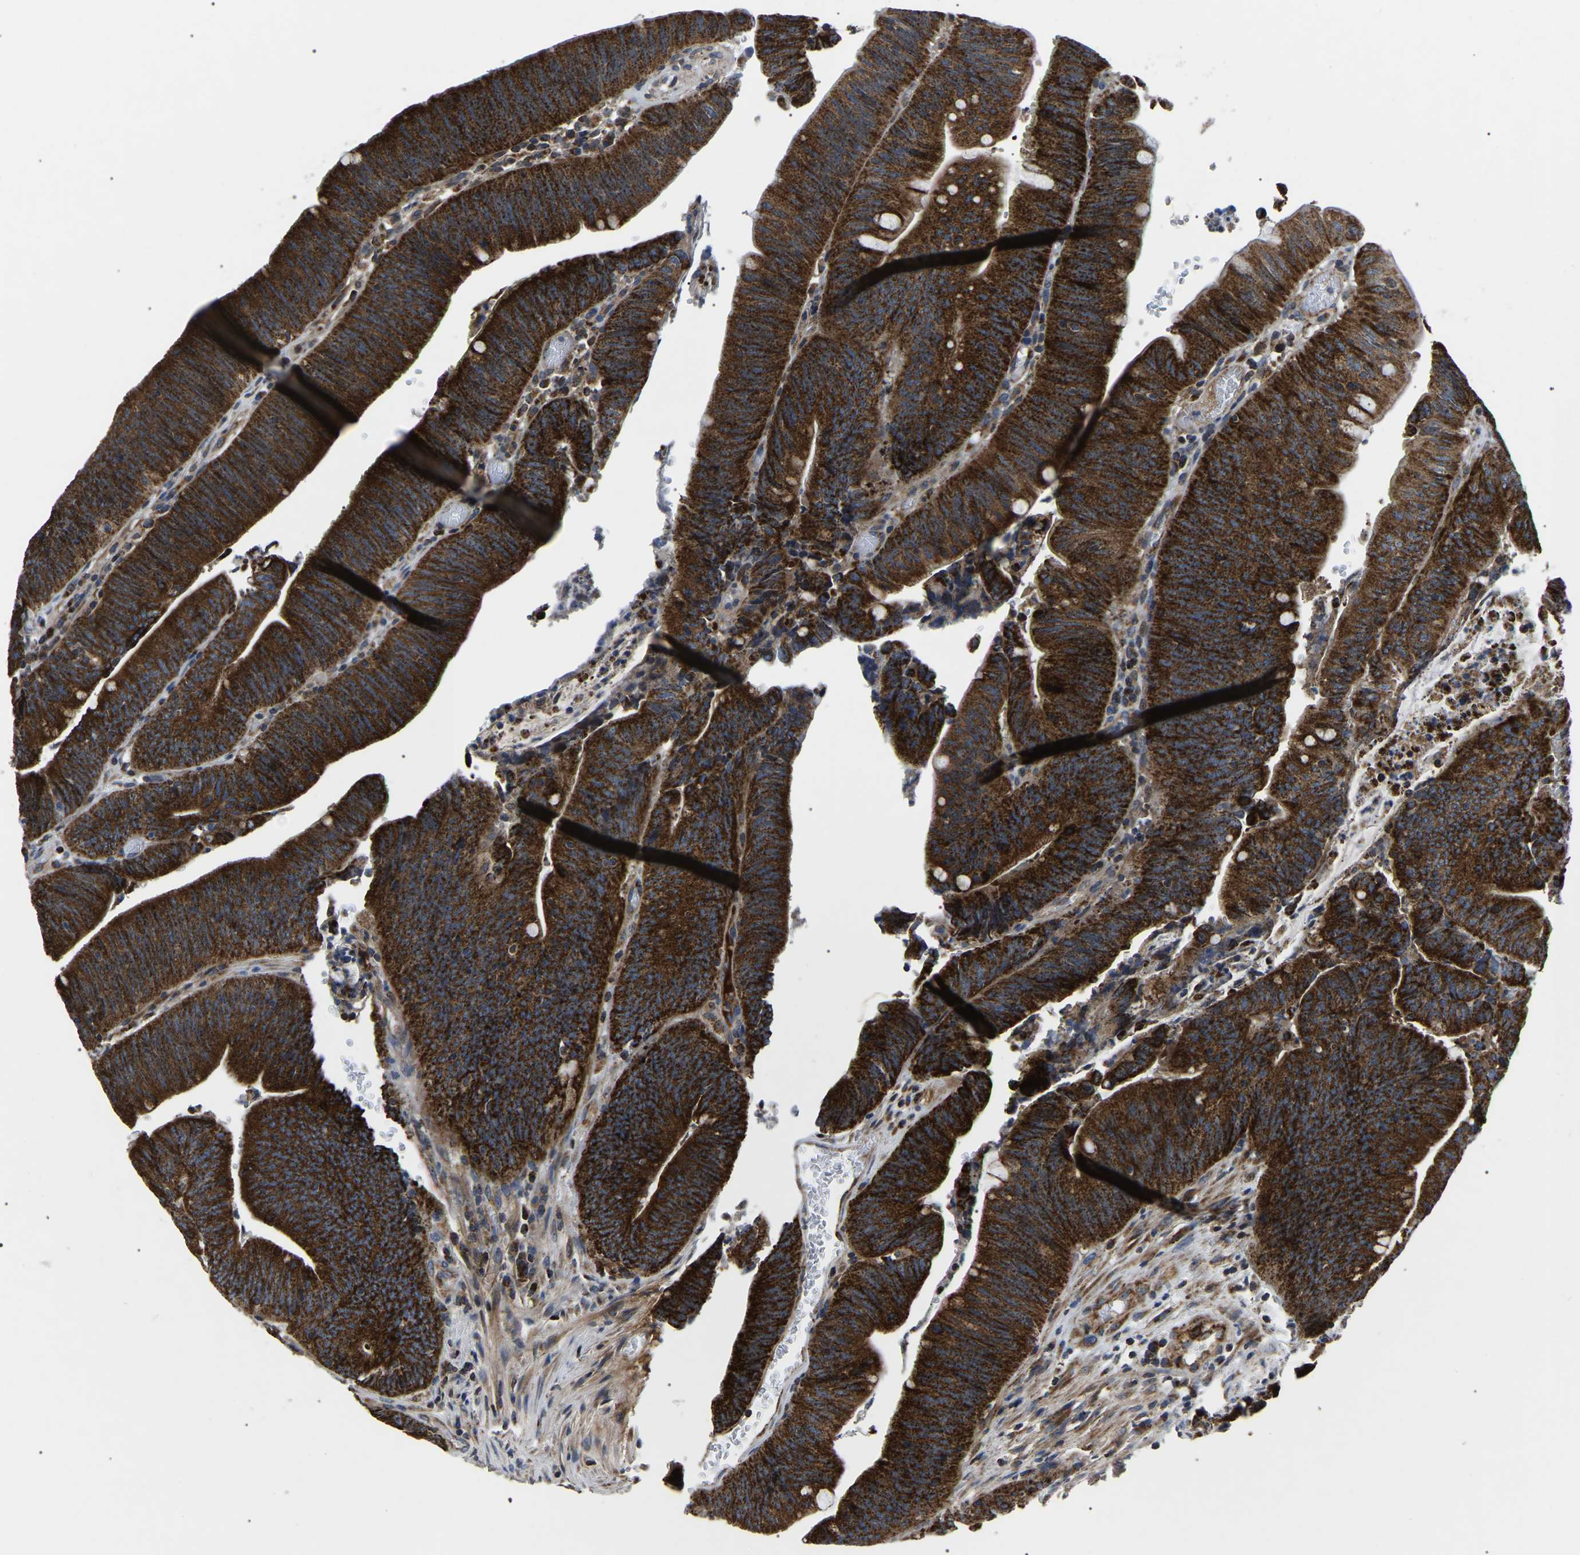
{"staining": {"intensity": "strong", "quantity": ">75%", "location": "cytoplasmic/membranous"}, "tissue": "colorectal cancer", "cell_type": "Tumor cells", "image_type": "cancer", "snomed": [{"axis": "morphology", "description": "Normal tissue, NOS"}, {"axis": "morphology", "description": "Adenocarcinoma, NOS"}, {"axis": "topography", "description": "Rectum"}], "caption": "This image displays immunohistochemistry staining of human colorectal adenocarcinoma, with high strong cytoplasmic/membranous staining in approximately >75% of tumor cells.", "gene": "PPM1E", "patient": {"sex": "female", "age": 66}}